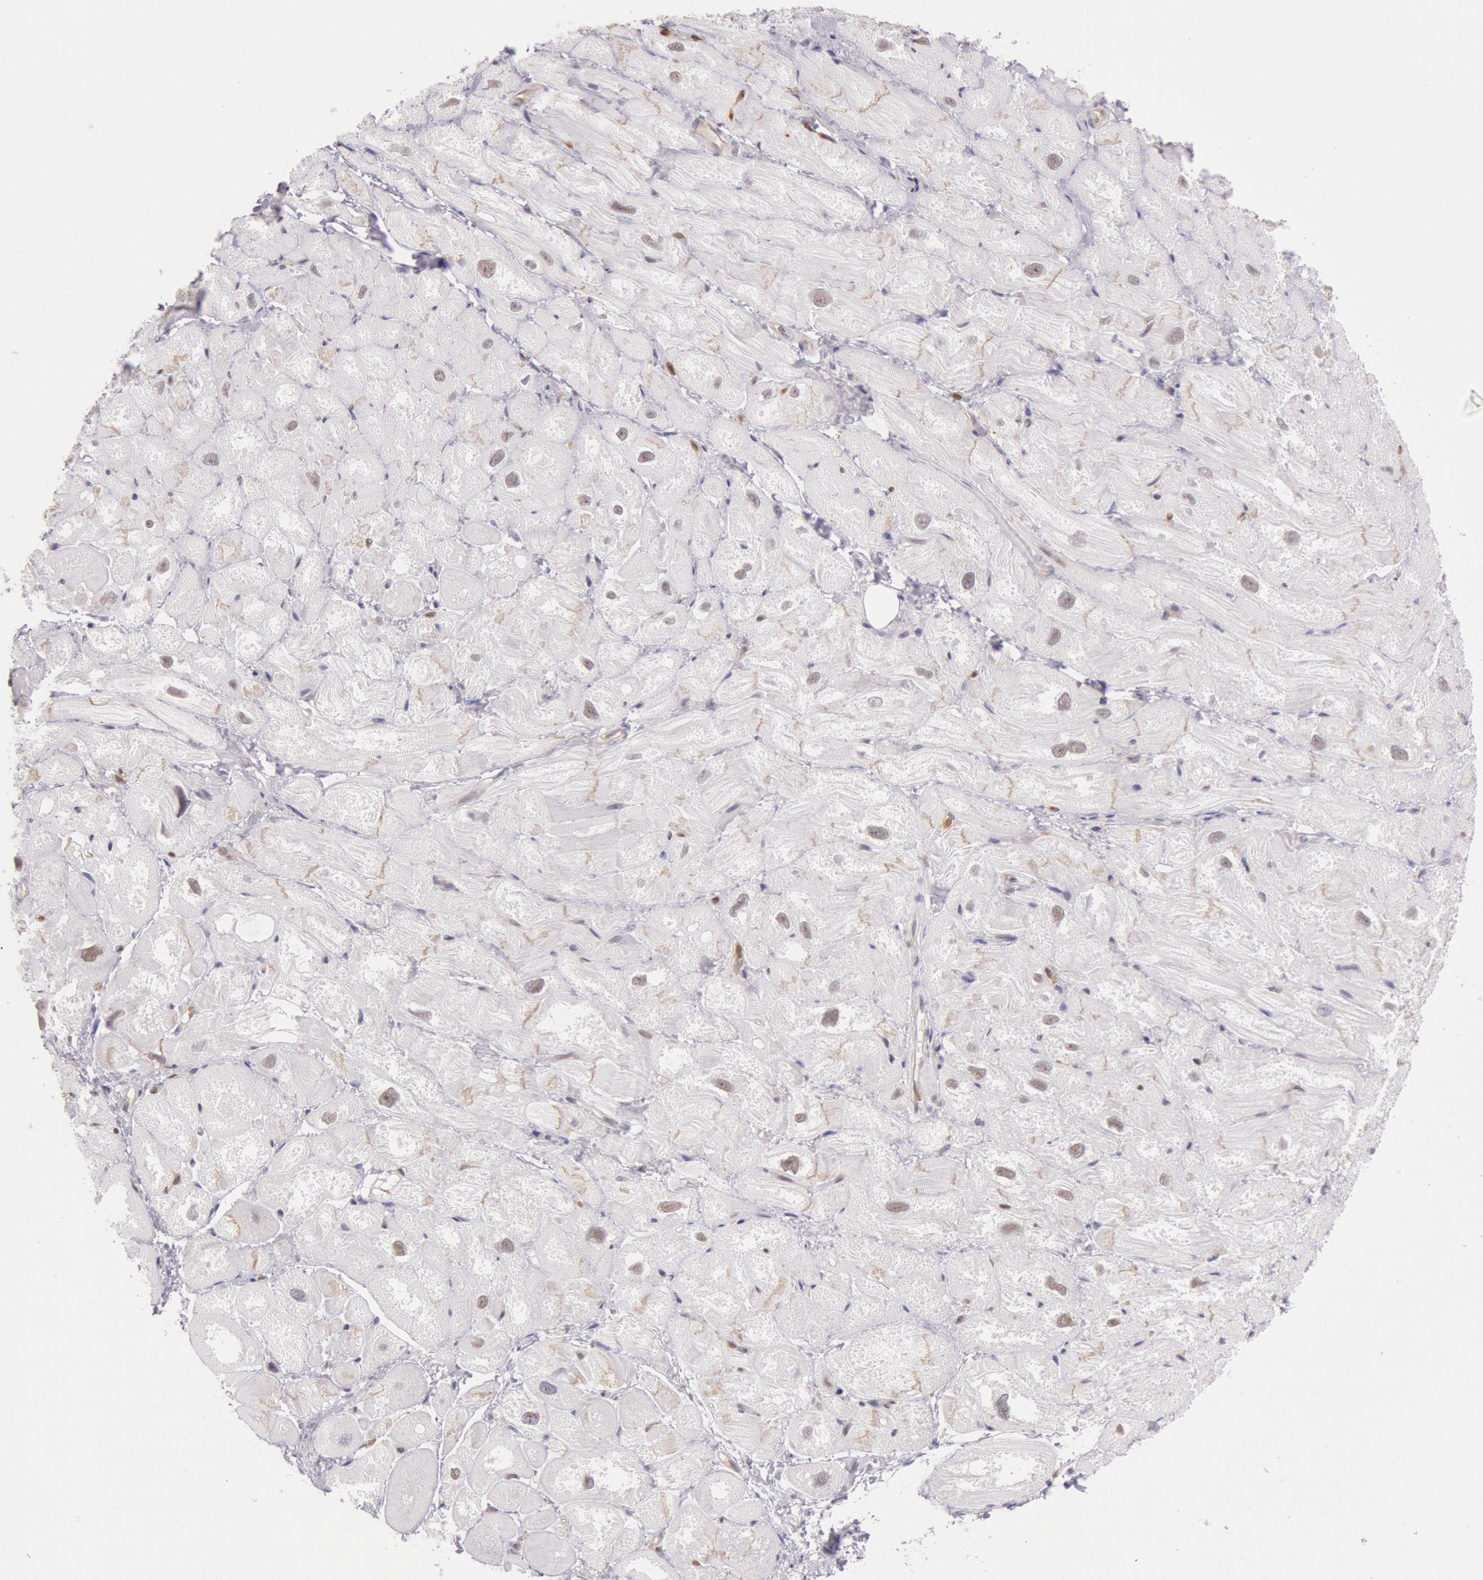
{"staining": {"intensity": "weak", "quantity": "<25%", "location": "cytoplasmic/membranous"}, "tissue": "heart muscle", "cell_type": "Cardiomyocytes", "image_type": "normal", "snomed": [{"axis": "morphology", "description": "Normal tissue, NOS"}, {"axis": "topography", "description": "Heart"}], "caption": "A high-resolution photomicrograph shows IHC staining of normal heart muscle, which demonstrates no significant positivity in cardiomyocytes.", "gene": "HIF1A", "patient": {"sex": "male", "age": 49}}